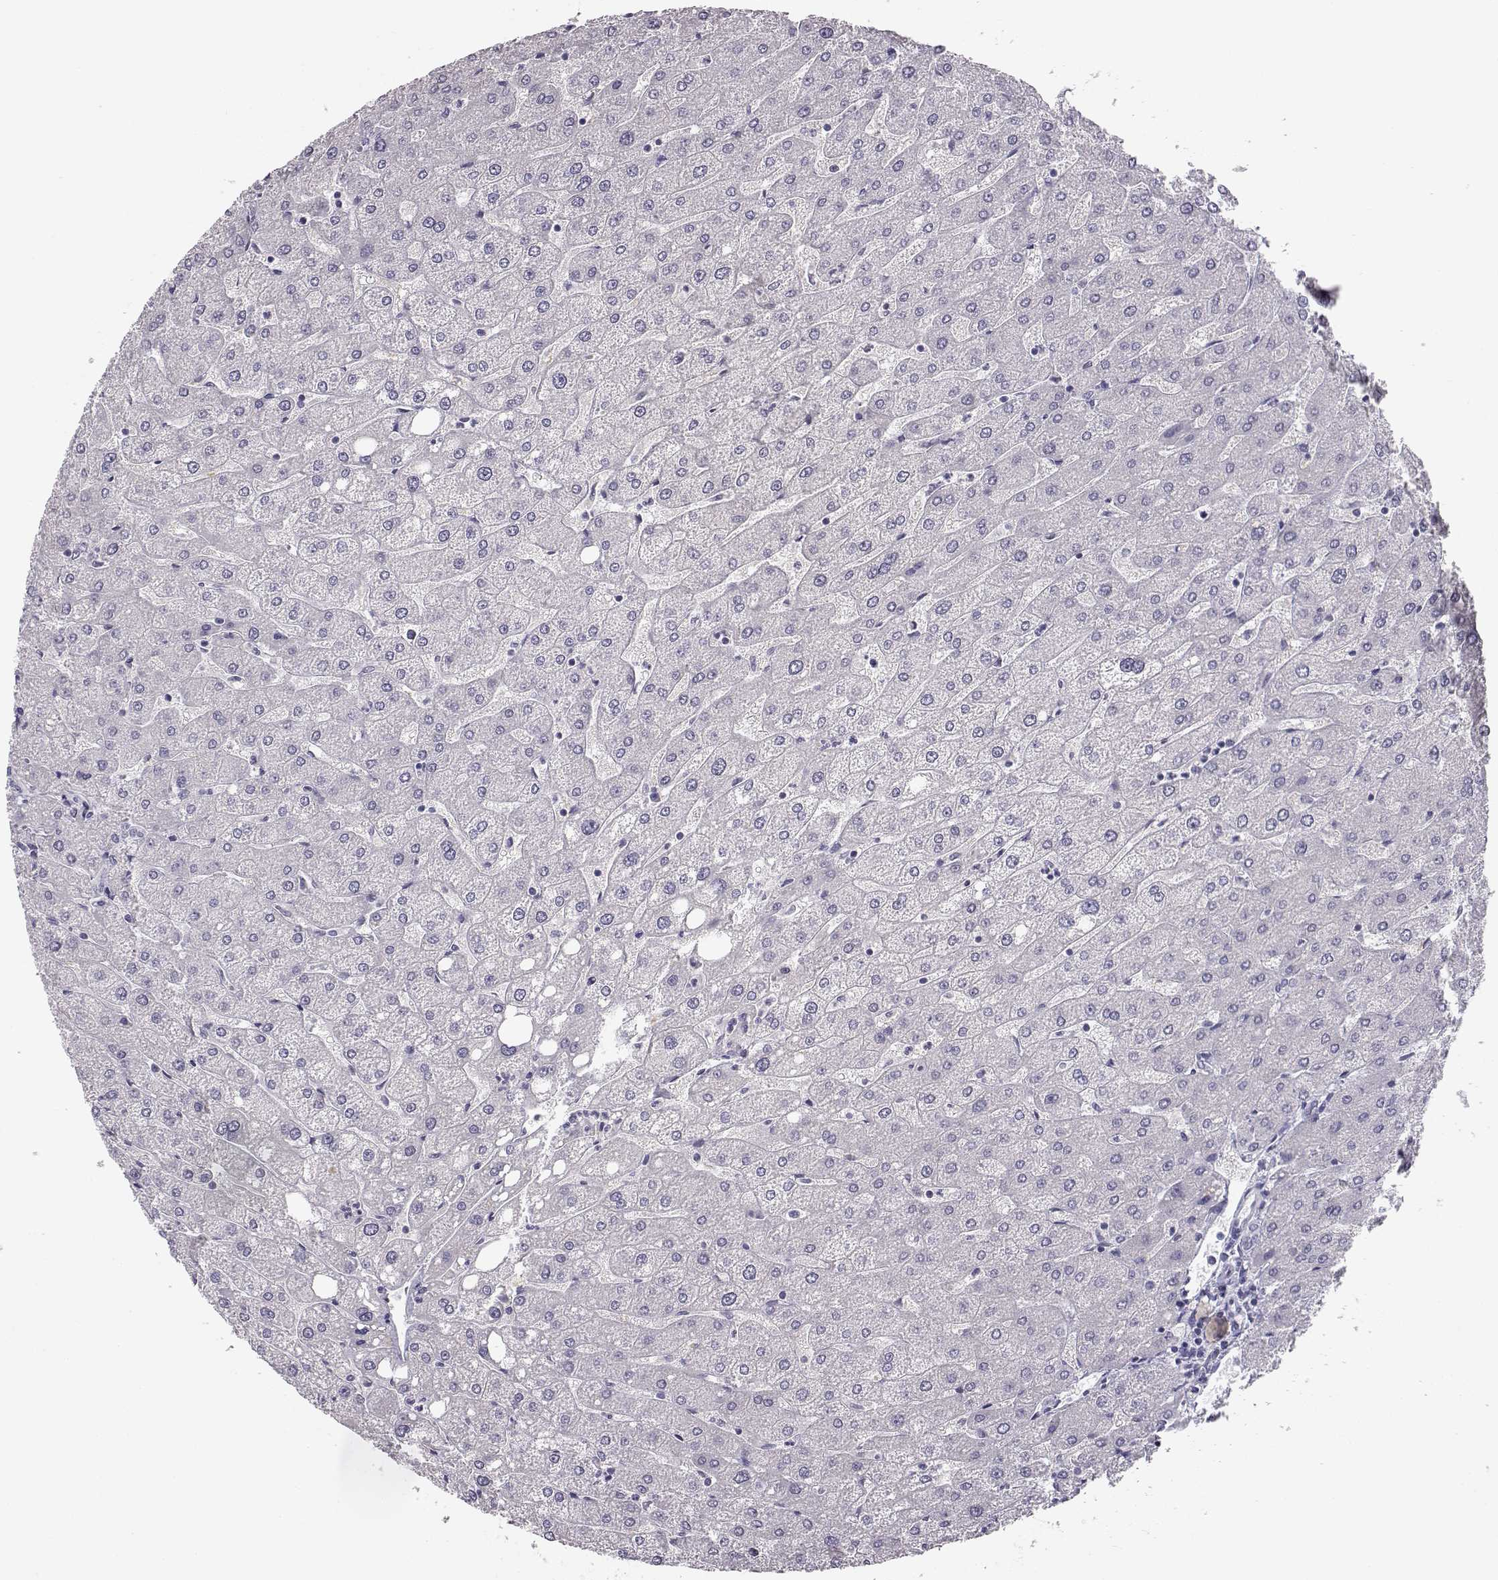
{"staining": {"intensity": "negative", "quantity": "none", "location": "none"}, "tissue": "liver", "cell_type": "Cholangiocytes", "image_type": "normal", "snomed": [{"axis": "morphology", "description": "Normal tissue, NOS"}, {"axis": "topography", "description": "Liver"}], "caption": "IHC histopathology image of benign human liver stained for a protein (brown), which reveals no positivity in cholangiocytes.", "gene": "MYCBPAP", "patient": {"sex": "male", "age": 67}}